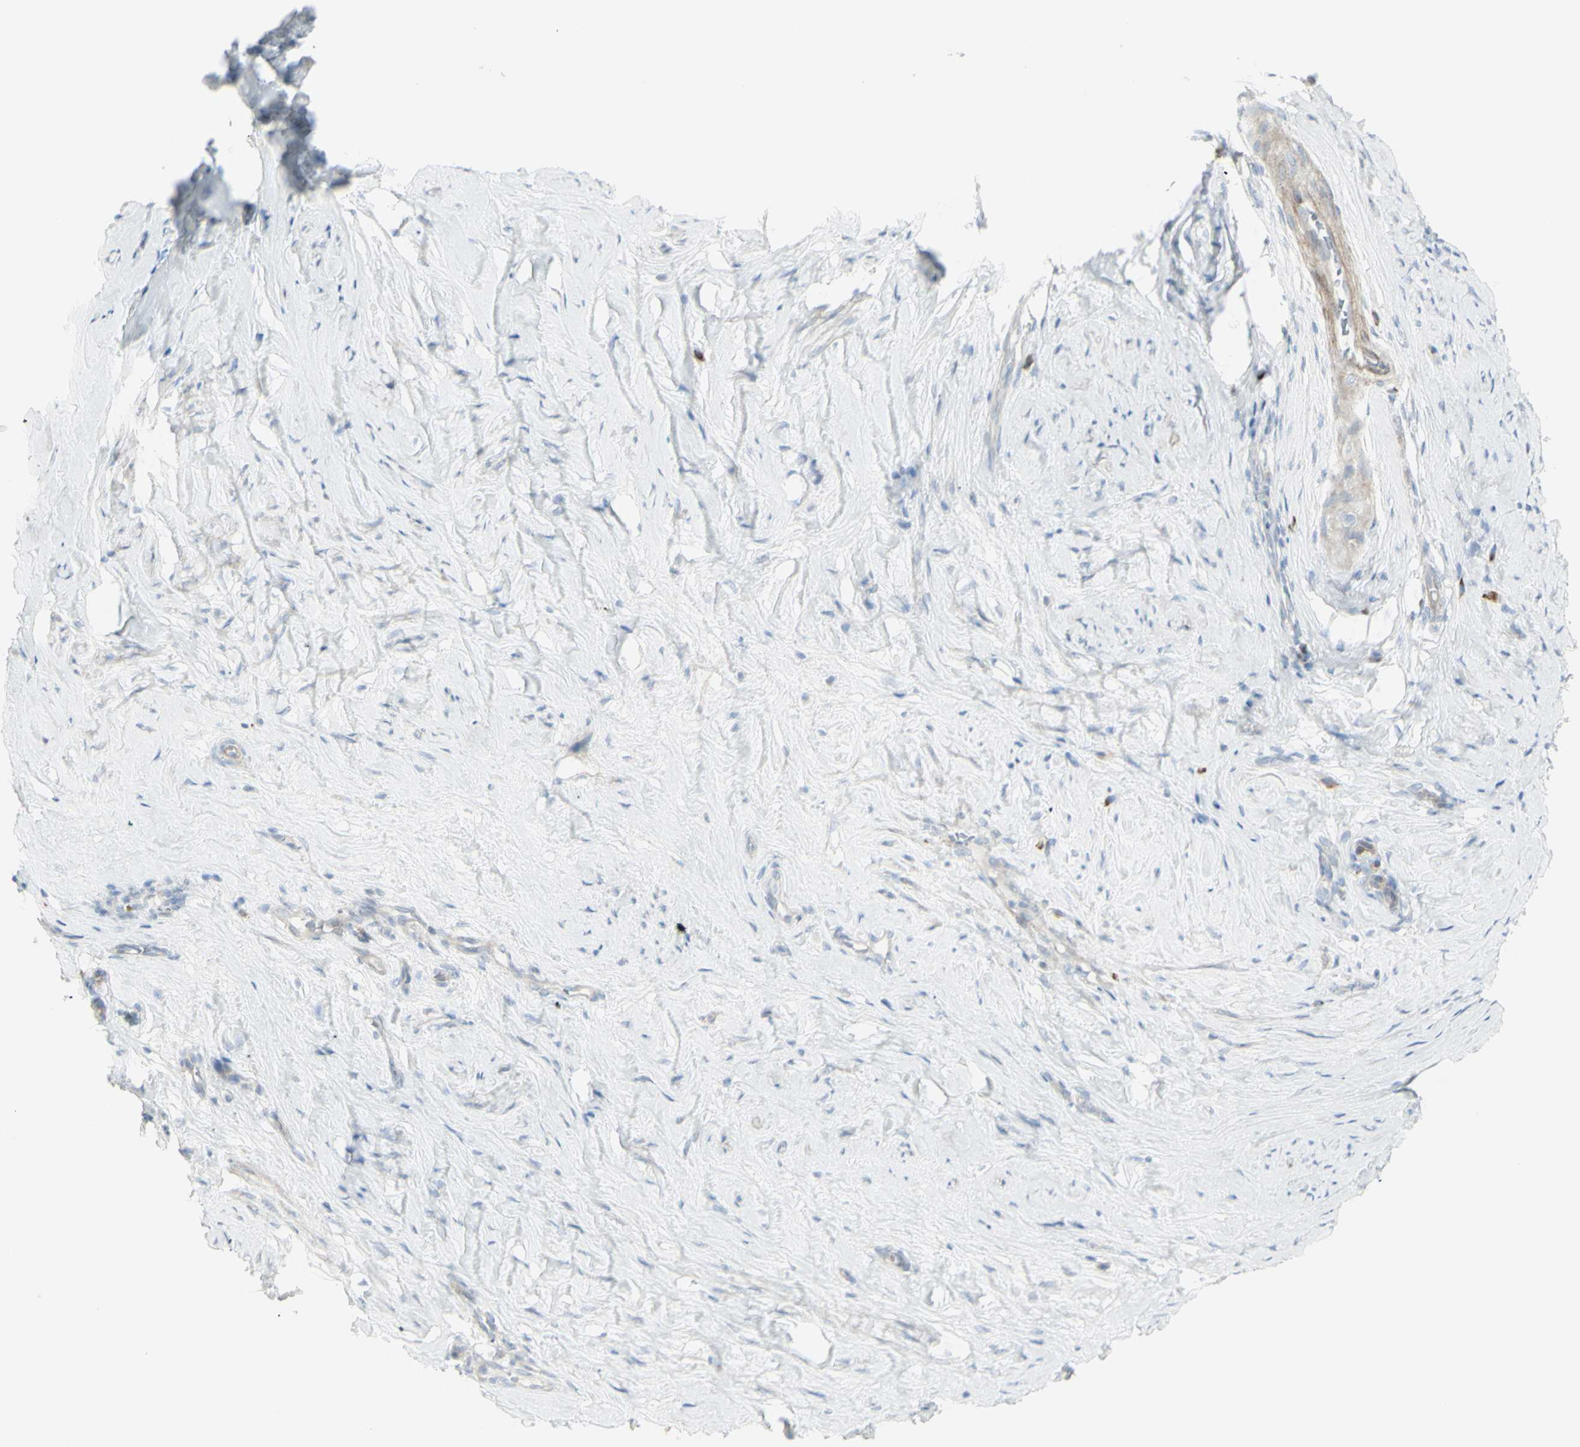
{"staining": {"intensity": "negative", "quantity": "none", "location": "none"}, "tissue": "cervical cancer", "cell_type": "Tumor cells", "image_type": "cancer", "snomed": [{"axis": "morphology", "description": "Squamous cell carcinoma, NOS"}, {"axis": "topography", "description": "Cervix"}], "caption": "A photomicrograph of cervical squamous cell carcinoma stained for a protein exhibits no brown staining in tumor cells.", "gene": "NDST4", "patient": {"sex": "female", "age": 51}}